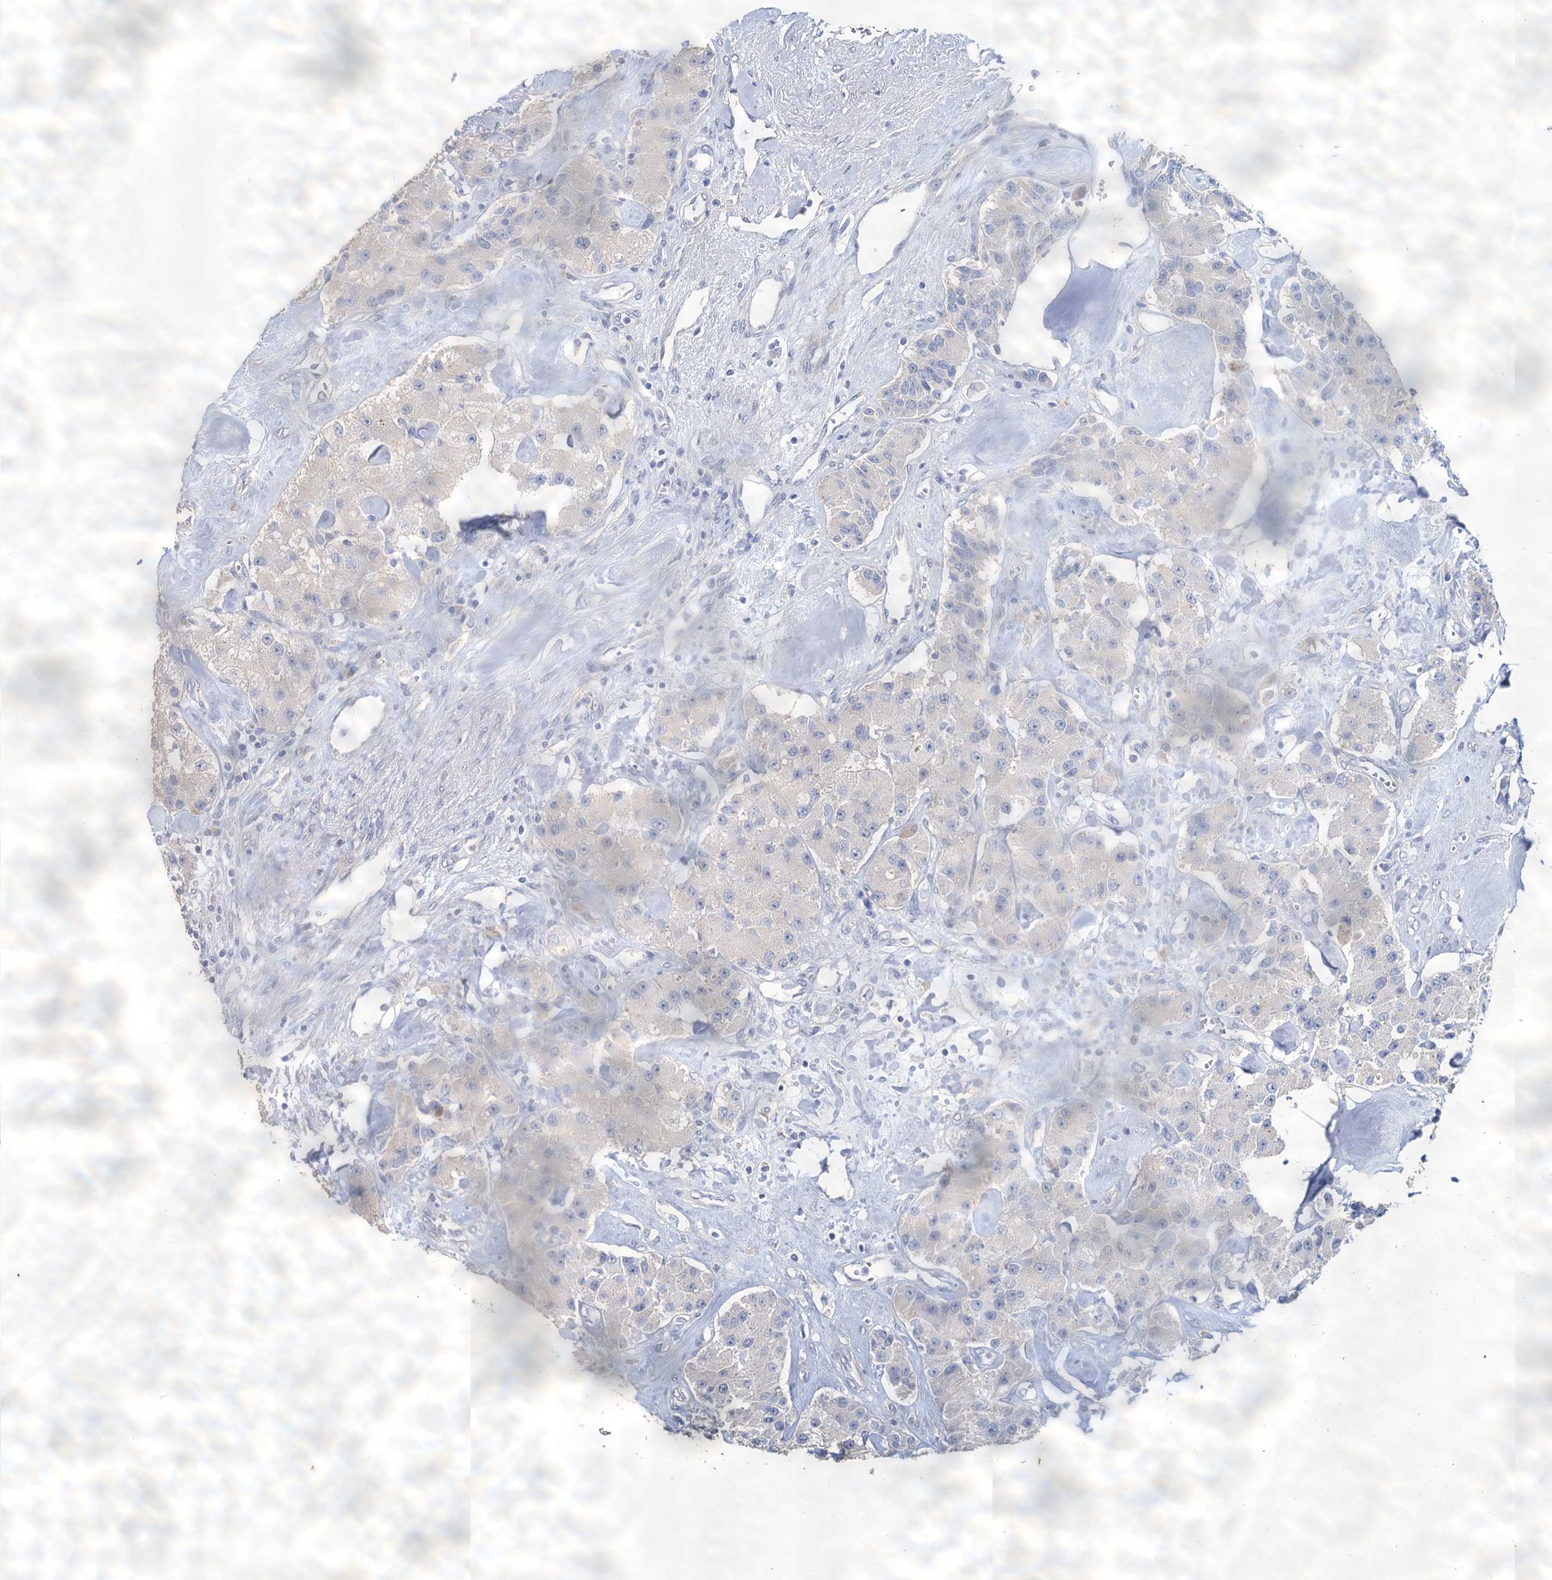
{"staining": {"intensity": "negative", "quantity": "none", "location": "none"}, "tissue": "carcinoid", "cell_type": "Tumor cells", "image_type": "cancer", "snomed": [{"axis": "morphology", "description": "Carcinoid, malignant, NOS"}, {"axis": "topography", "description": "Pancreas"}], "caption": "The micrograph demonstrates no staining of tumor cells in carcinoid (malignant).", "gene": "SNCB", "patient": {"sex": "male", "age": 41}}